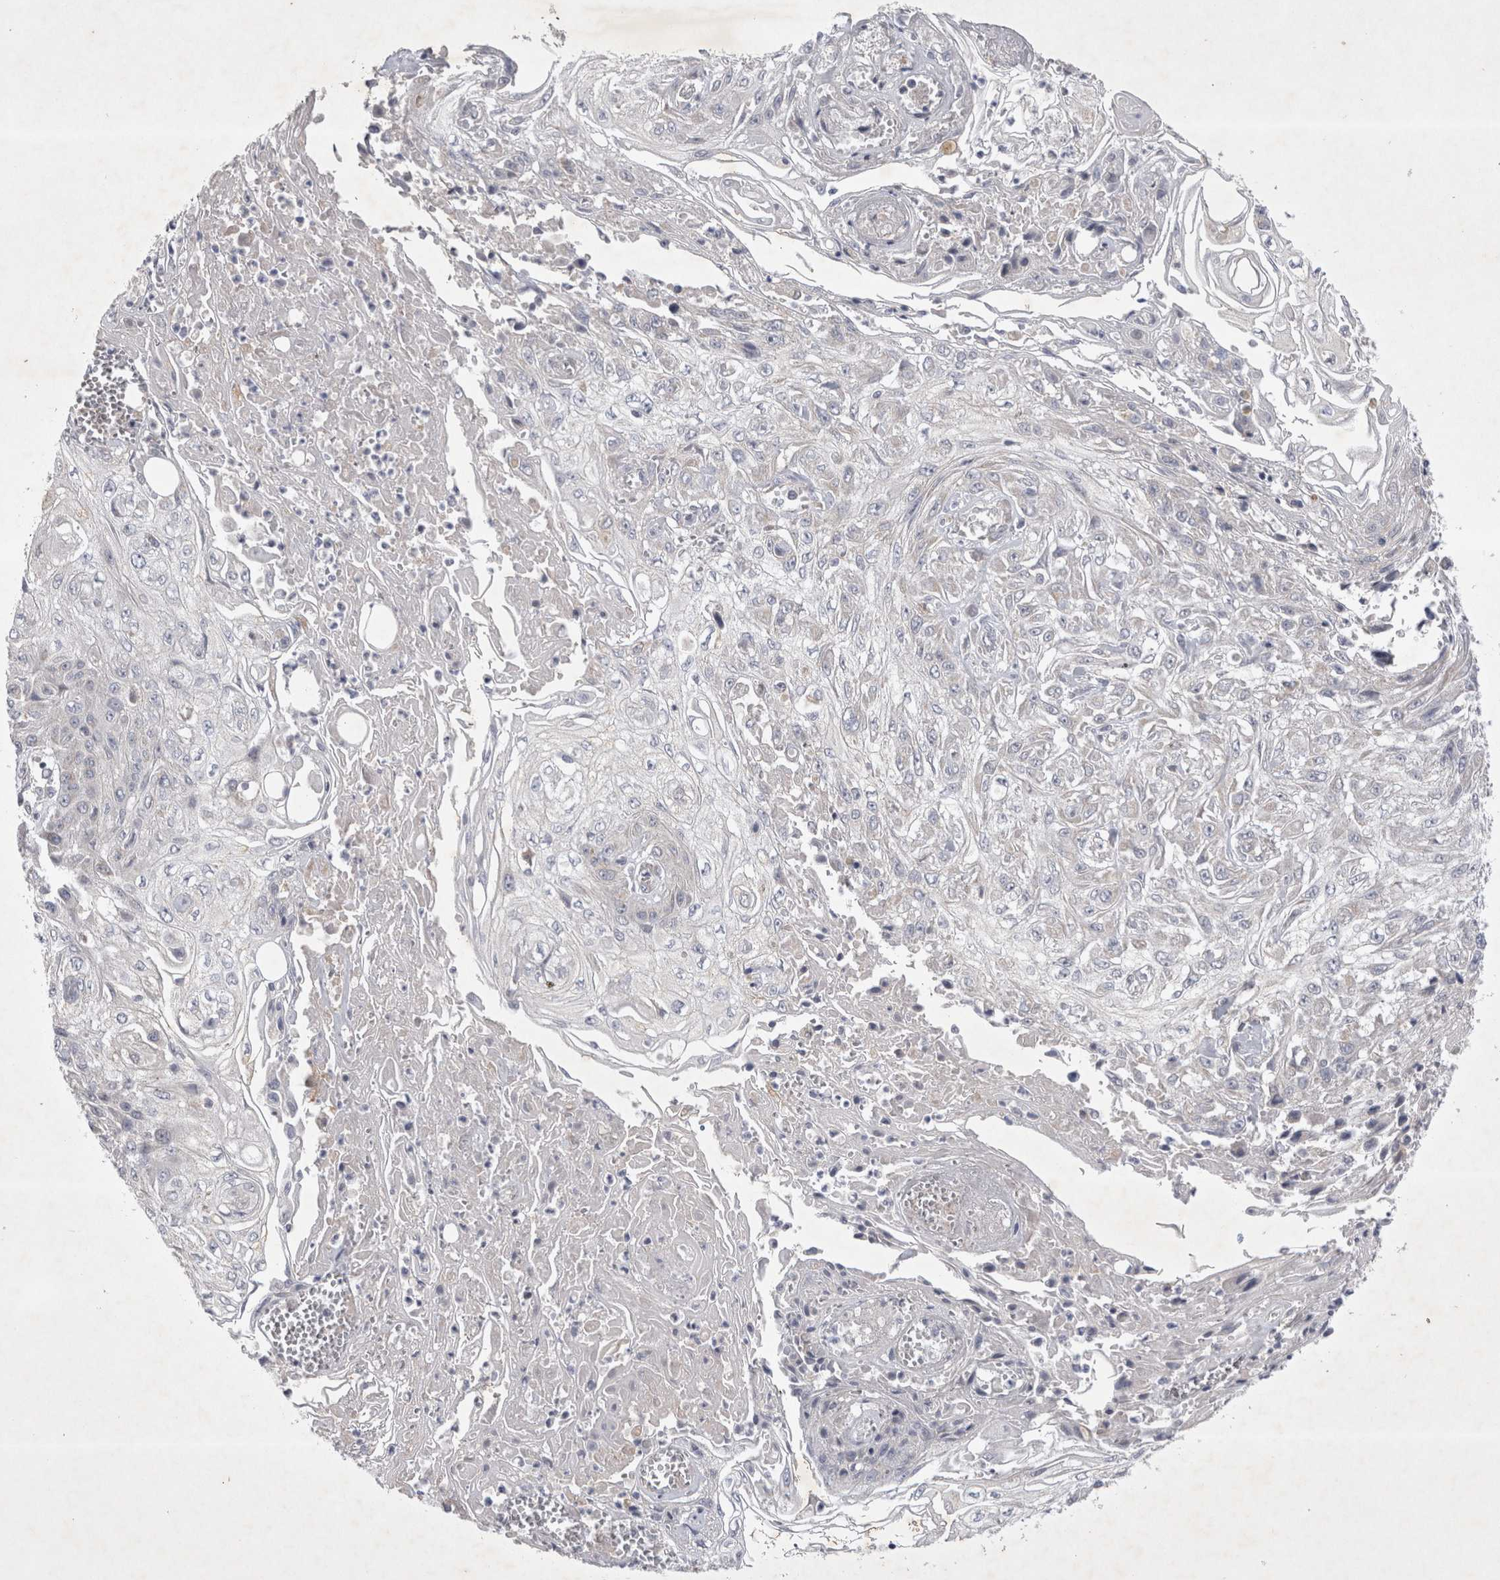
{"staining": {"intensity": "negative", "quantity": "none", "location": "none"}, "tissue": "skin cancer", "cell_type": "Tumor cells", "image_type": "cancer", "snomed": [{"axis": "morphology", "description": "Squamous cell carcinoma, NOS"}, {"axis": "morphology", "description": "Squamous cell carcinoma, metastatic, NOS"}, {"axis": "topography", "description": "Skin"}, {"axis": "topography", "description": "Lymph node"}], "caption": "Protein analysis of skin squamous cell carcinoma exhibits no significant positivity in tumor cells.", "gene": "SRD5A3", "patient": {"sex": "male", "age": 75}}